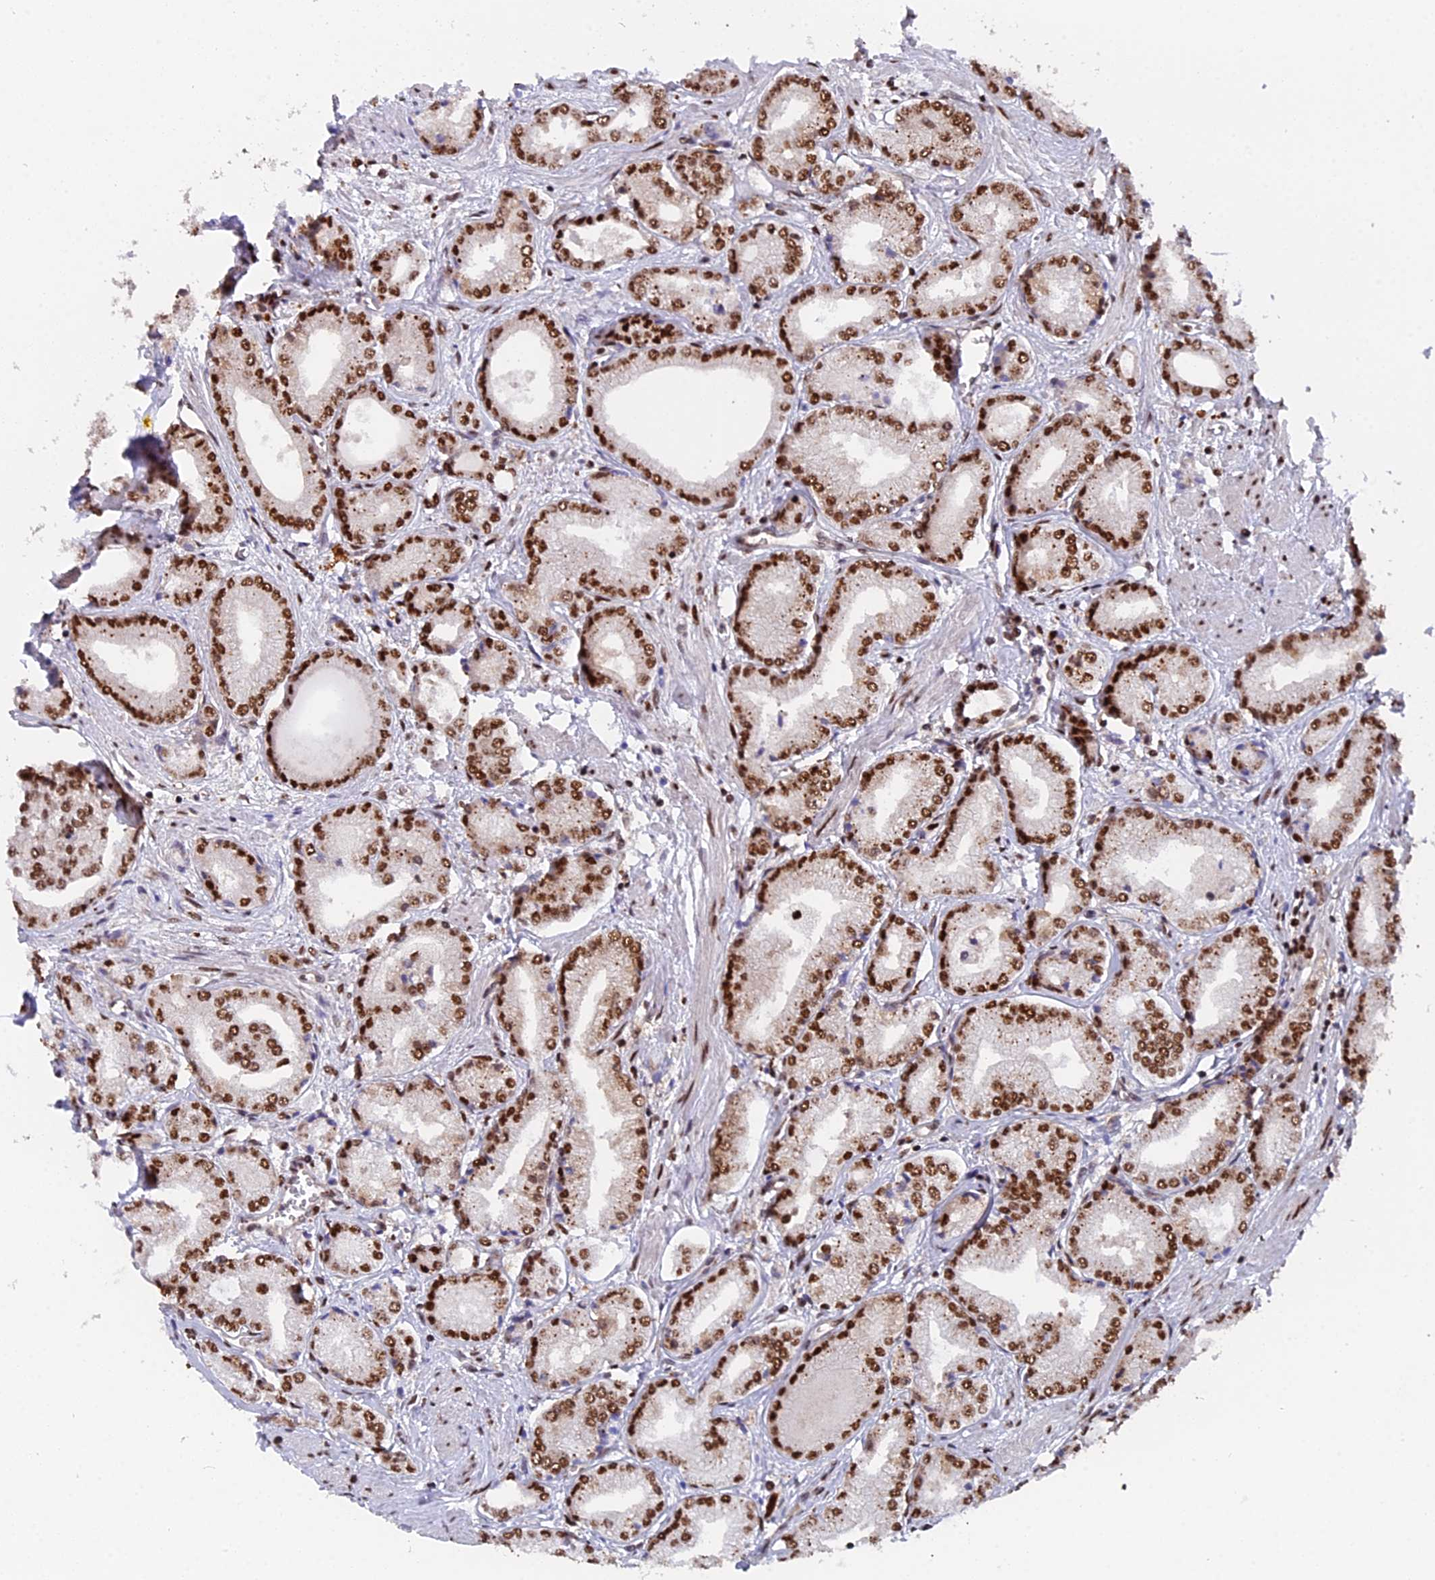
{"staining": {"intensity": "moderate", "quantity": ">75%", "location": "nuclear"}, "tissue": "prostate cancer", "cell_type": "Tumor cells", "image_type": "cancer", "snomed": [{"axis": "morphology", "description": "Adenocarcinoma, Low grade"}, {"axis": "topography", "description": "Prostate"}], "caption": "A histopathology image of human prostate adenocarcinoma (low-grade) stained for a protein demonstrates moderate nuclear brown staining in tumor cells.", "gene": "RAMAC", "patient": {"sex": "male", "age": 60}}